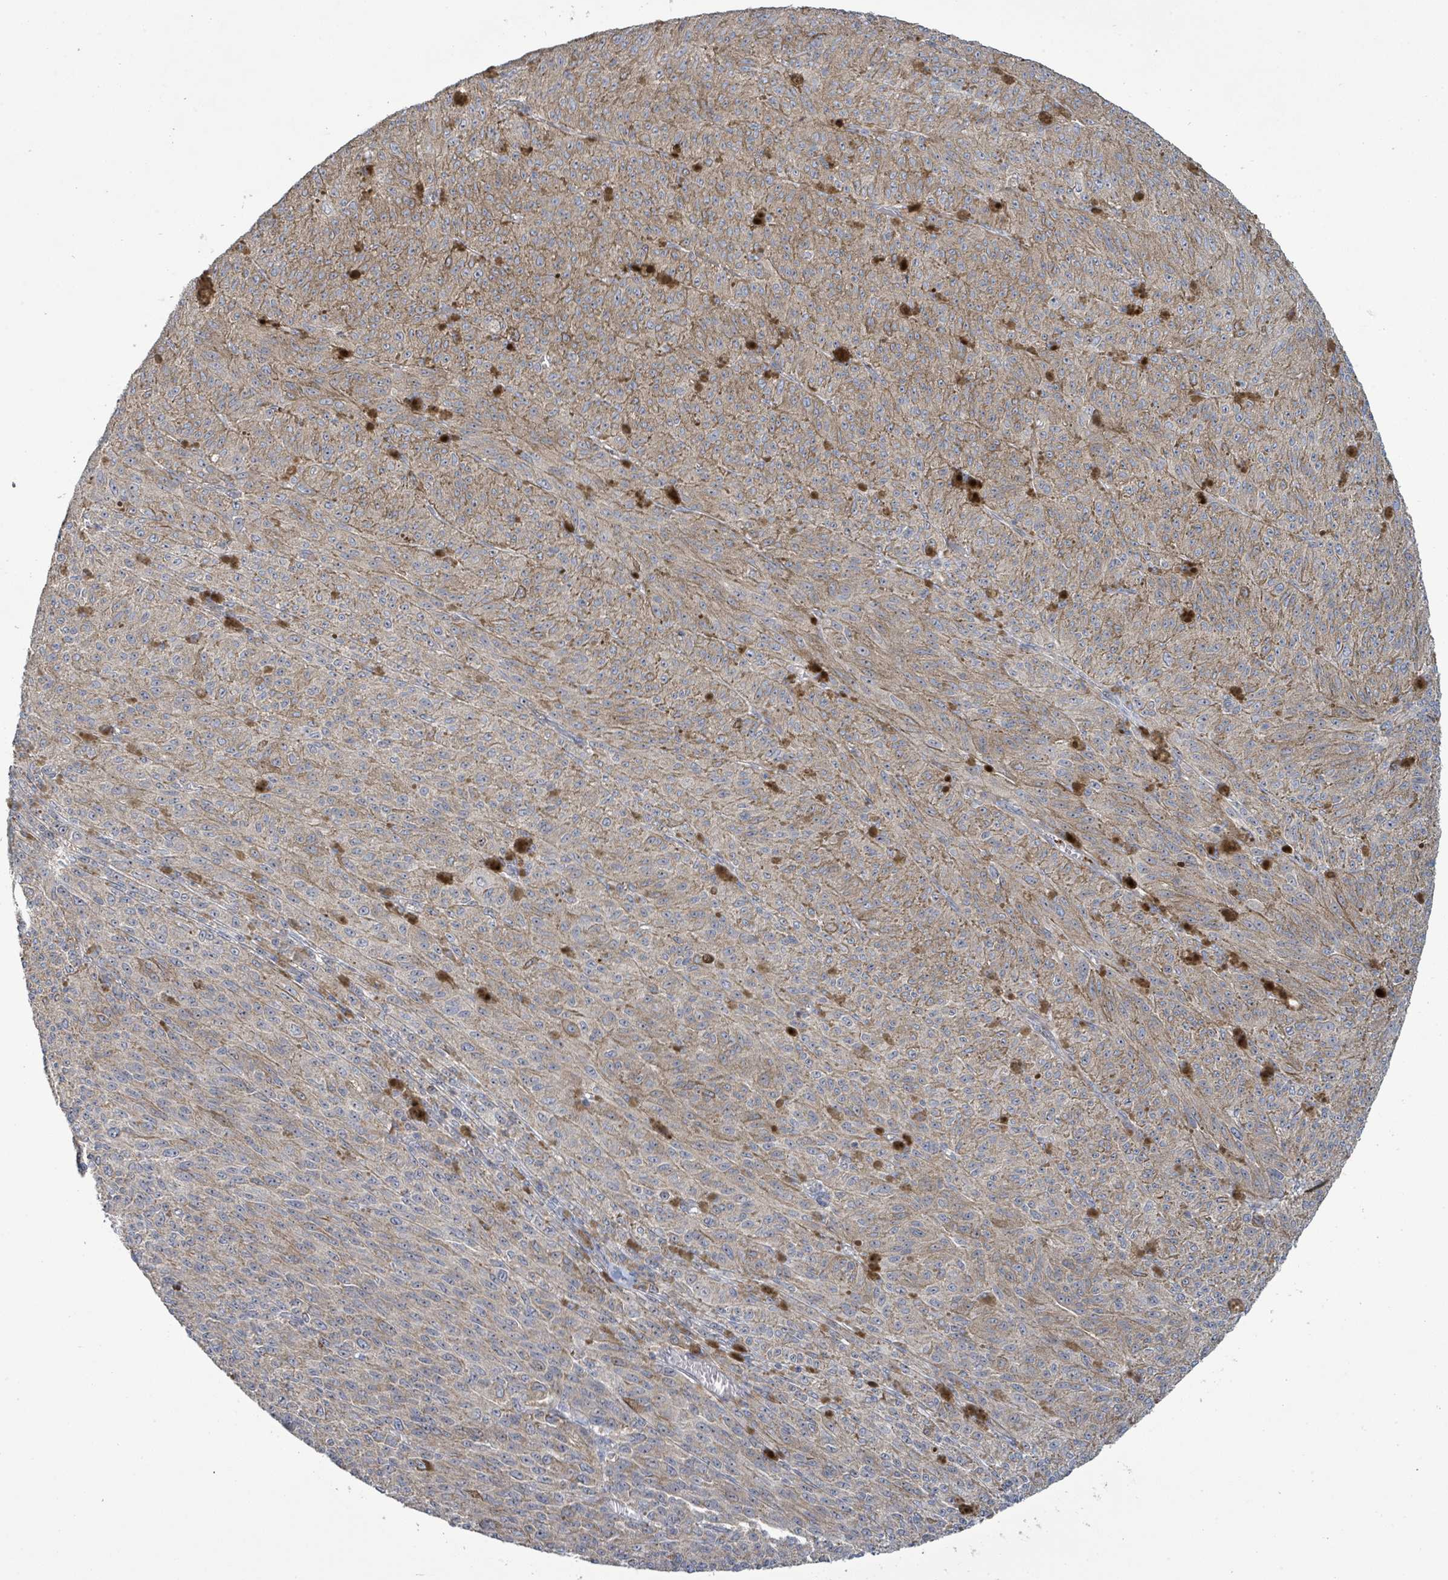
{"staining": {"intensity": "weak", "quantity": ">75%", "location": "cytoplasmic/membranous"}, "tissue": "melanoma", "cell_type": "Tumor cells", "image_type": "cancer", "snomed": [{"axis": "morphology", "description": "Malignant melanoma, NOS"}, {"axis": "topography", "description": "Skin"}], "caption": "Melanoma stained for a protein shows weak cytoplasmic/membranous positivity in tumor cells.", "gene": "LILRA4", "patient": {"sex": "female", "age": 52}}